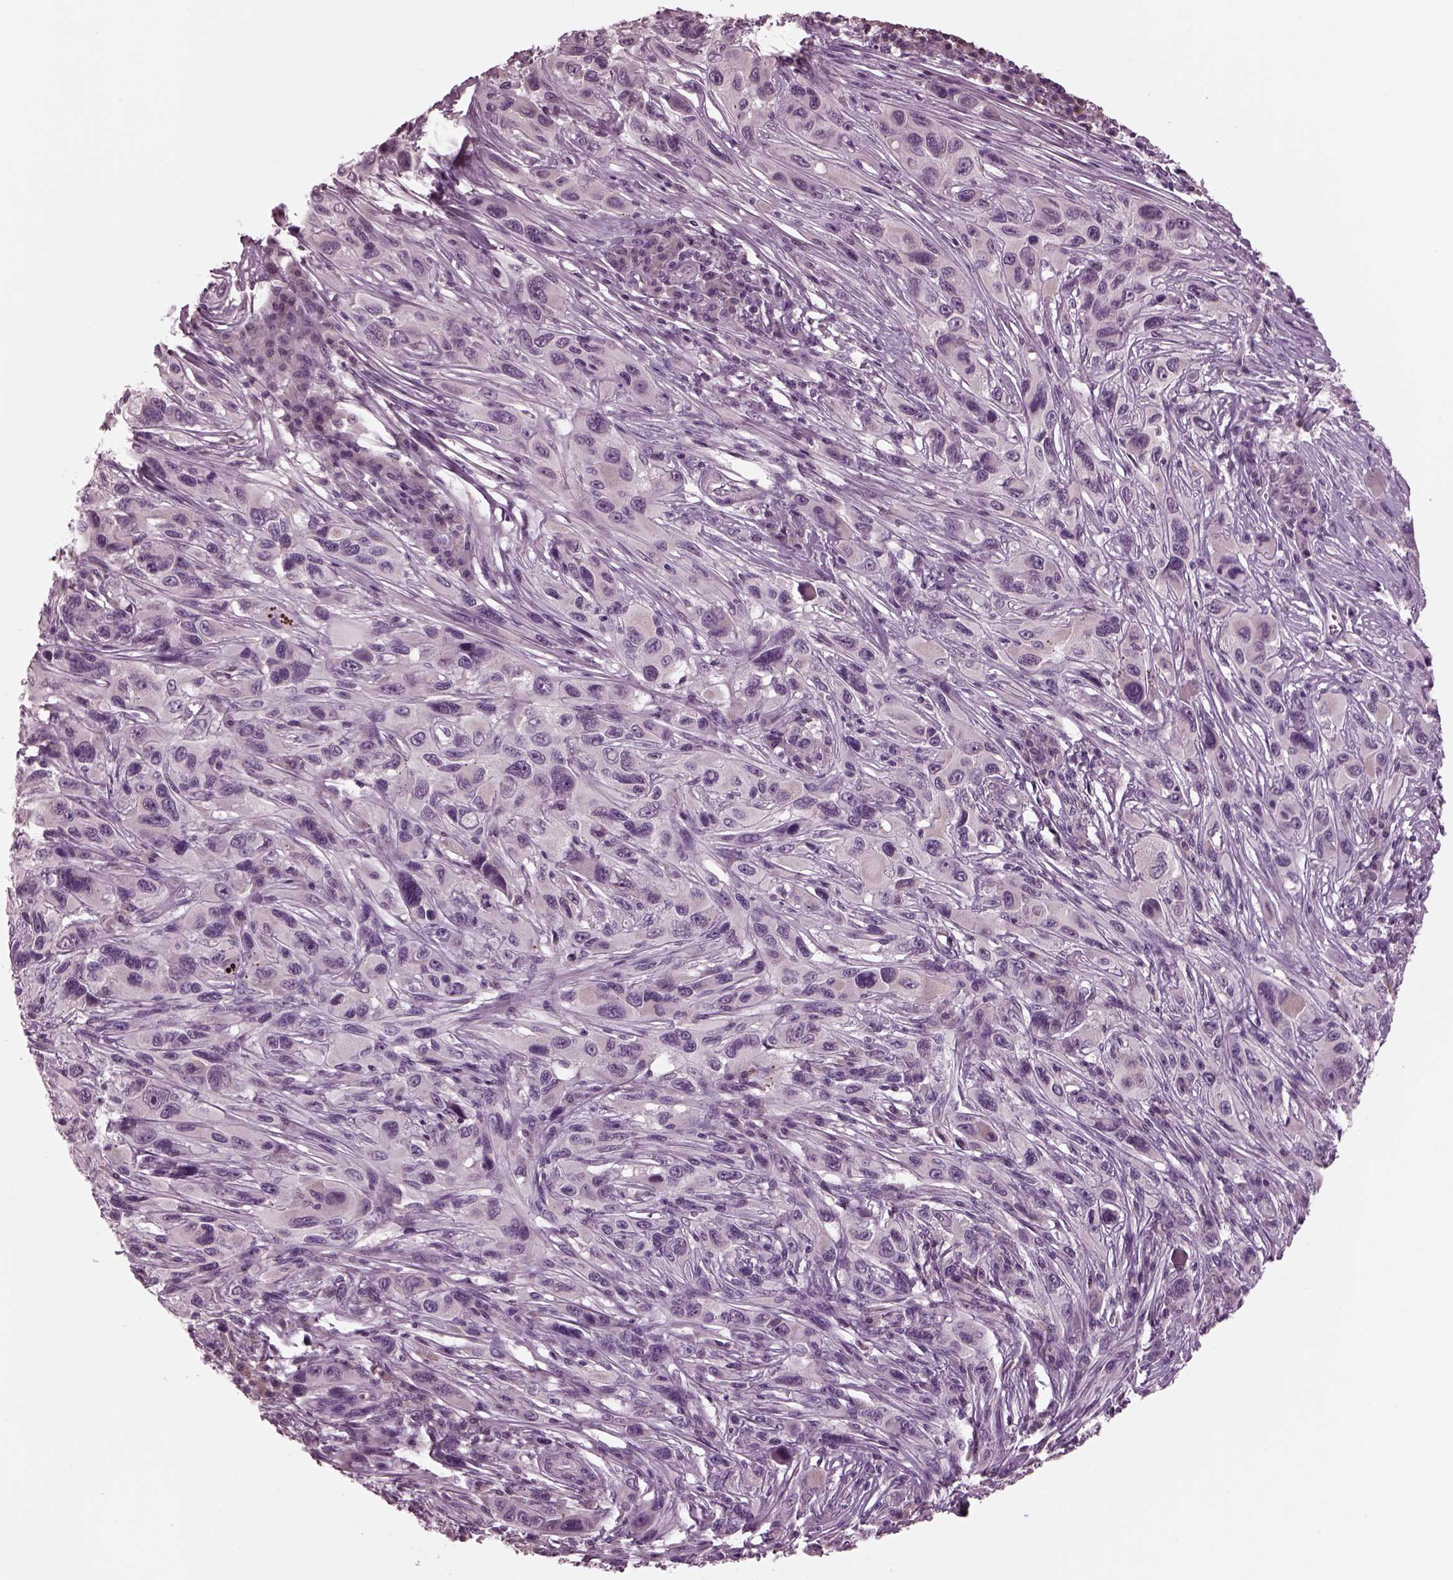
{"staining": {"intensity": "negative", "quantity": "none", "location": "none"}, "tissue": "melanoma", "cell_type": "Tumor cells", "image_type": "cancer", "snomed": [{"axis": "morphology", "description": "Malignant melanoma, NOS"}, {"axis": "topography", "description": "Skin"}], "caption": "Immunohistochemical staining of melanoma exhibits no significant positivity in tumor cells.", "gene": "CLCN4", "patient": {"sex": "male", "age": 53}}